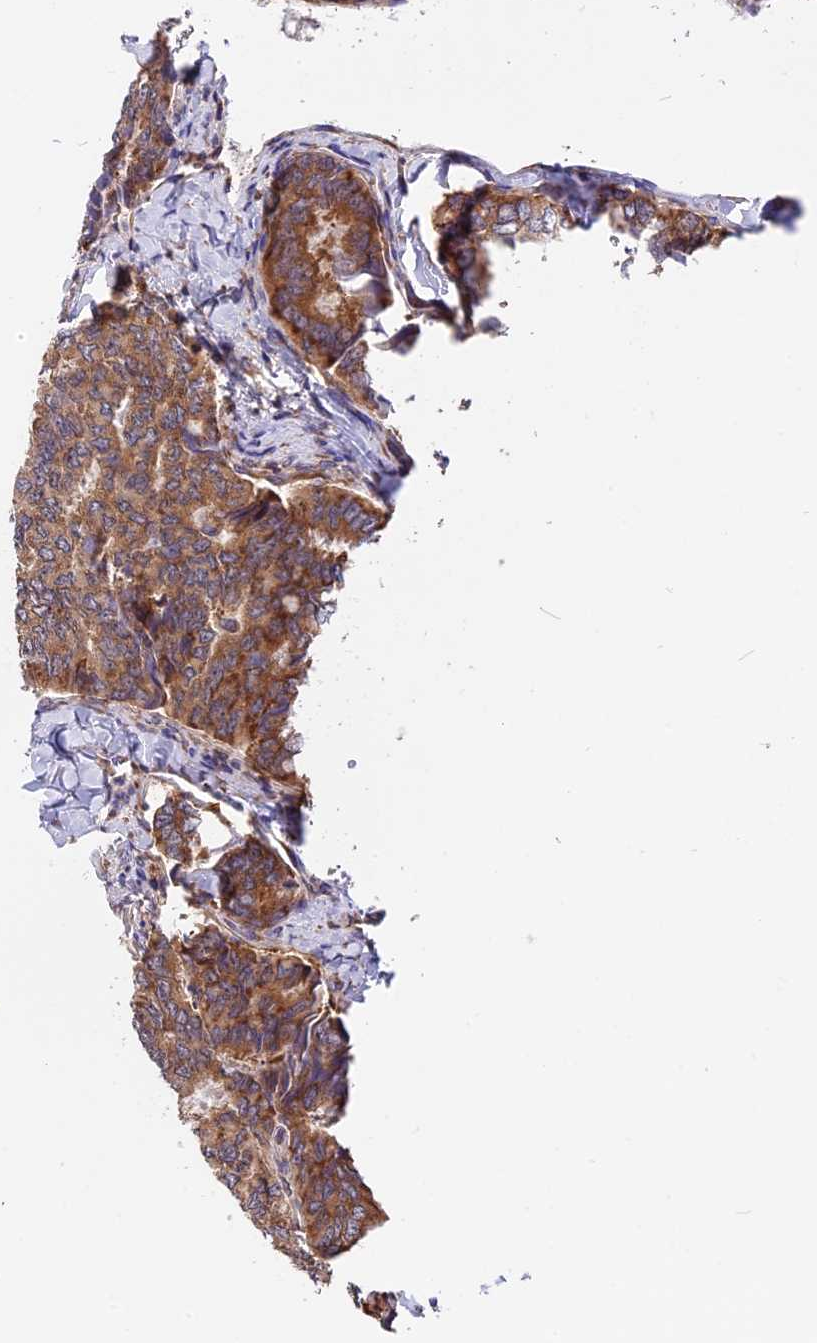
{"staining": {"intensity": "moderate", "quantity": ">75%", "location": "cytoplasmic/membranous"}, "tissue": "thyroid cancer", "cell_type": "Tumor cells", "image_type": "cancer", "snomed": [{"axis": "morphology", "description": "Papillary adenocarcinoma, NOS"}, {"axis": "topography", "description": "Thyroid gland"}], "caption": "A medium amount of moderate cytoplasmic/membranous staining is appreciated in approximately >75% of tumor cells in thyroid papillary adenocarcinoma tissue.", "gene": "GNPTAB", "patient": {"sex": "female", "age": 35}}